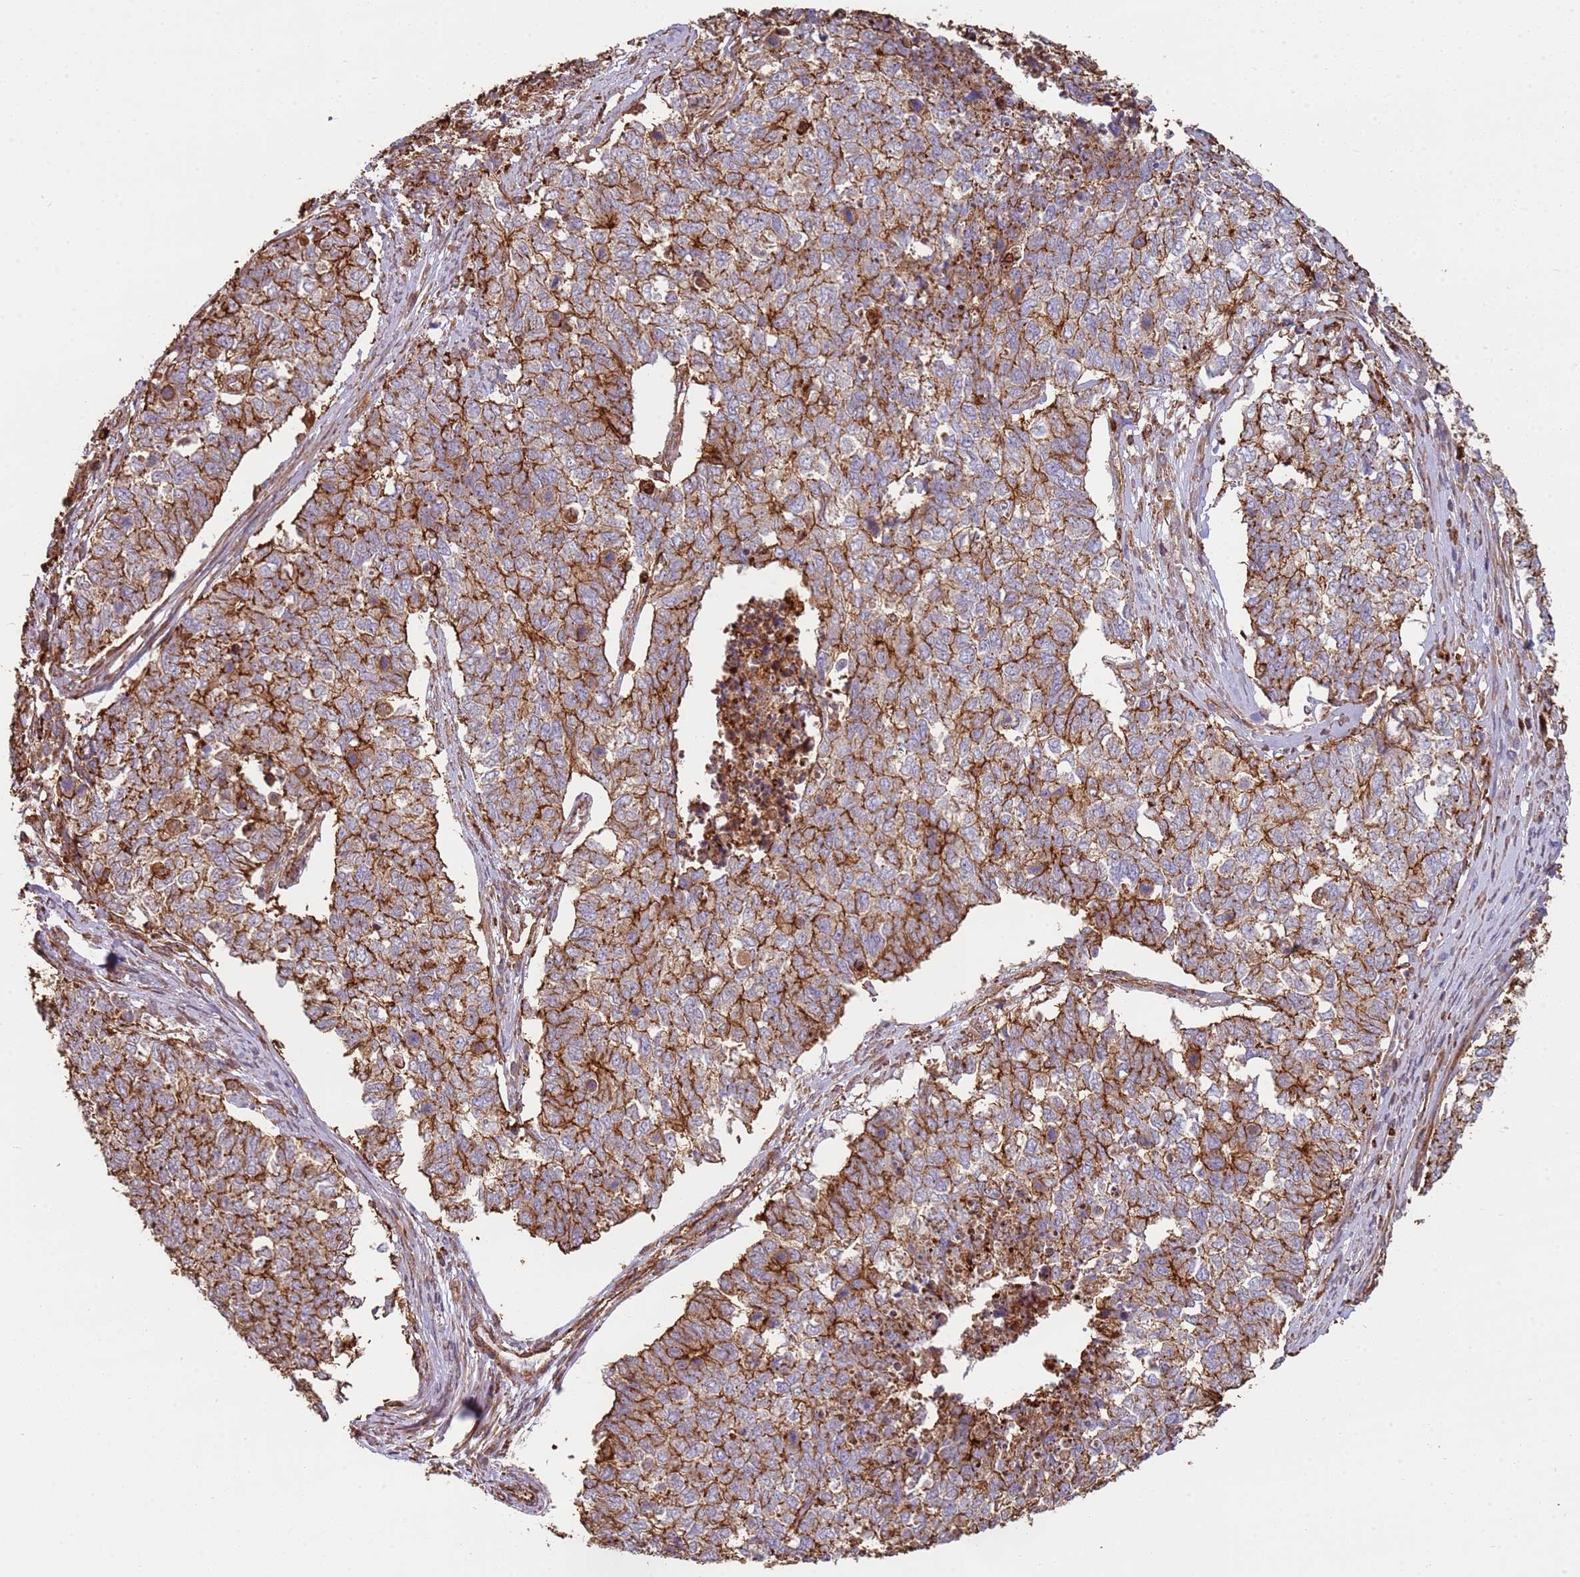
{"staining": {"intensity": "strong", "quantity": "25%-75%", "location": "cytoplasmic/membranous"}, "tissue": "cervical cancer", "cell_type": "Tumor cells", "image_type": "cancer", "snomed": [{"axis": "morphology", "description": "Squamous cell carcinoma, NOS"}, {"axis": "topography", "description": "Cervix"}], "caption": "High-magnification brightfield microscopy of squamous cell carcinoma (cervical) stained with DAB (3,3'-diaminobenzidine) (brown) and counterstained with hematoxylin (blue). tumor cells exhibit strong cytoplasmic/membranous positivity is appreciated in about25%-75% of cells.", "gene": "NDUFAF4", "patient": {"sex": "female", "age": 63}}